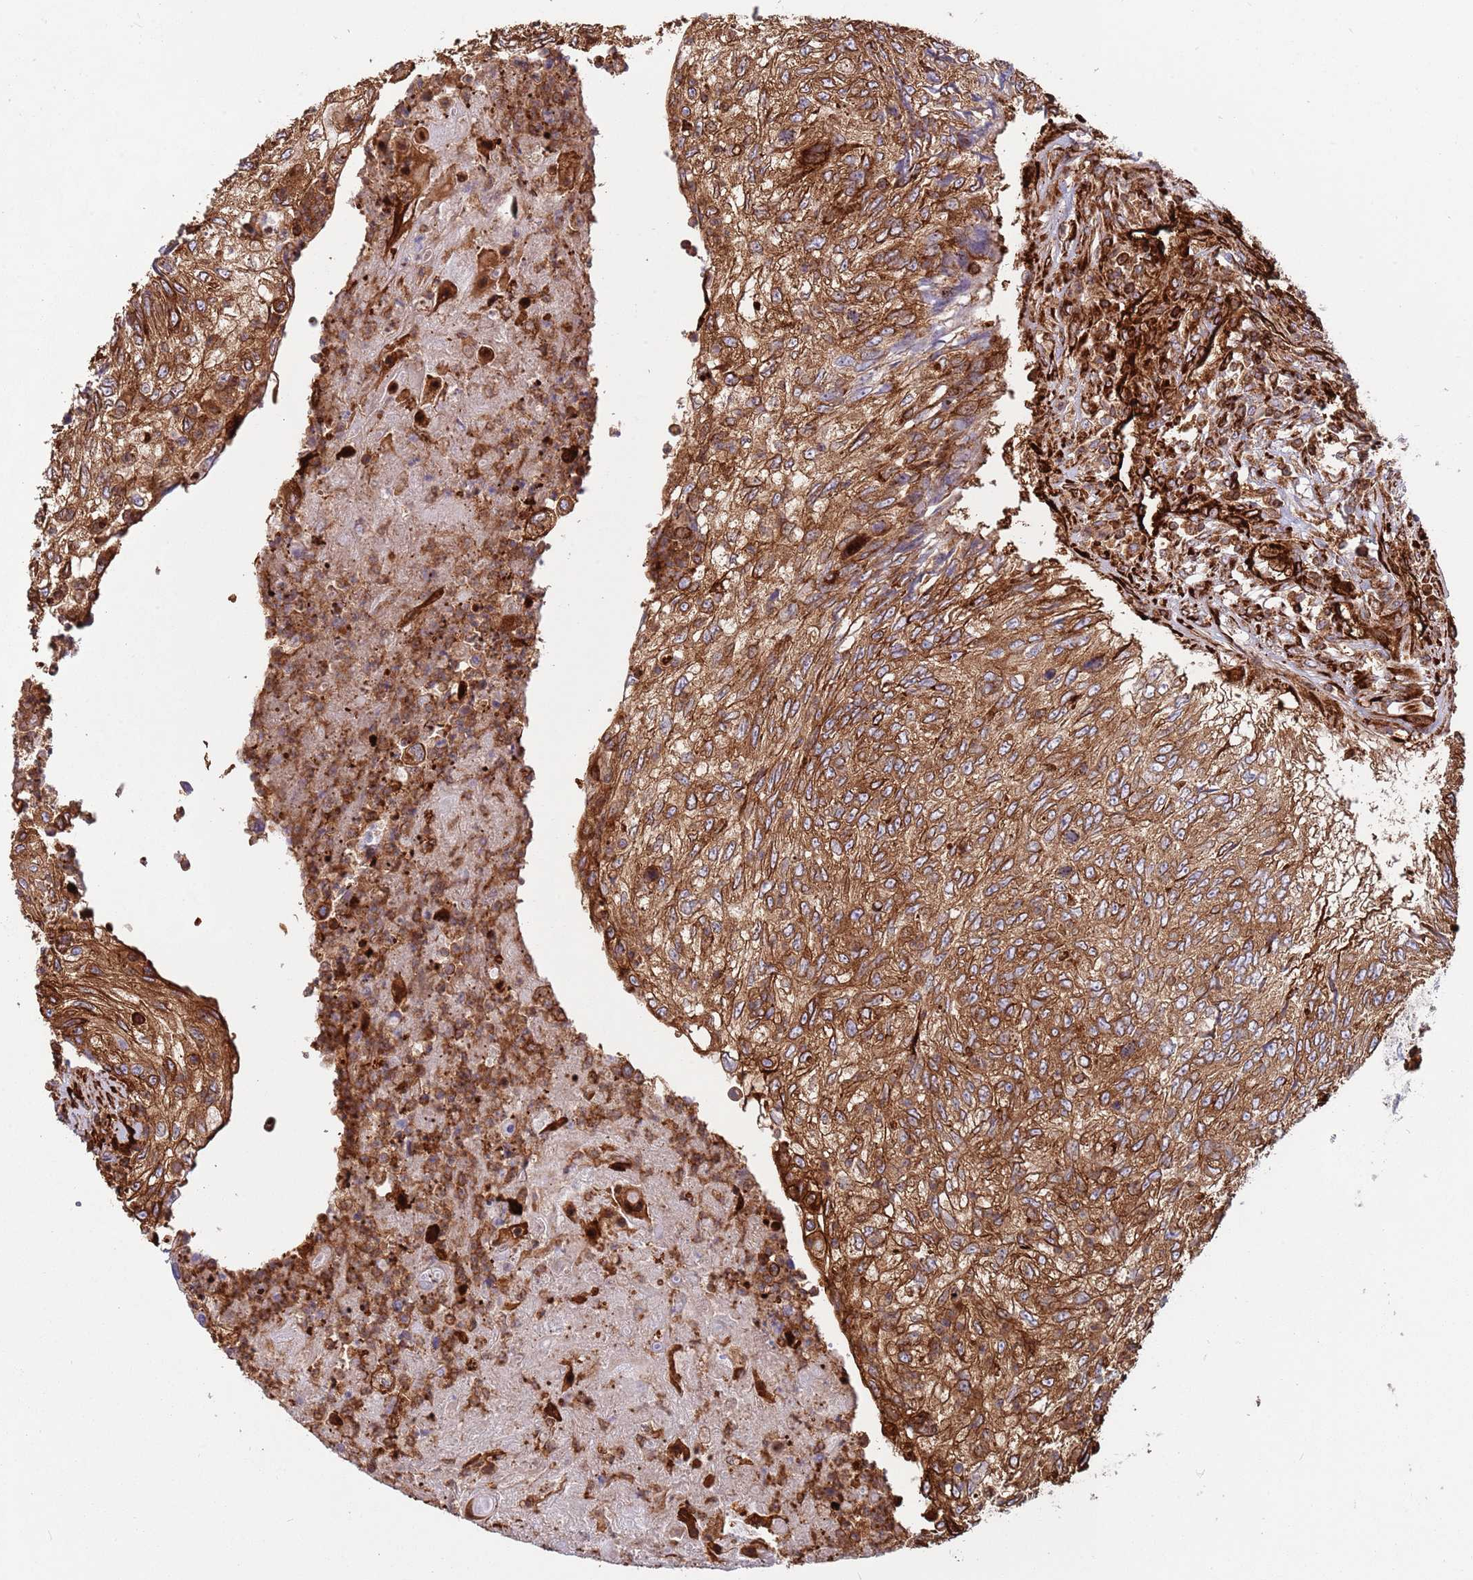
{"staining": {"intensity": "strong", "quantity": ">75%", "location": "cytoplasmic/membranous"}, "tissue": "urothelial cancer", "cell_type": "Tumor cells", "image_type": "cancer", "snomed": [{"axis": "morphology", "description": "Urothelial carcinoma, High grade"}, {"axis": "topography", "description": "Urinary bladder"}], "caption": "Immunohistochemistry (IHC) image of neoplastic tissue: human urothelial cancer stained using IHC demonstrates high levels of strong protein expression localized specifically in the cytoplasmic/membranous of tumor cells, appearing as a cytoplasmic/membranous brown color.", "gene": "KBTBD7", "patient": {"sex": "female", "age": 60}}